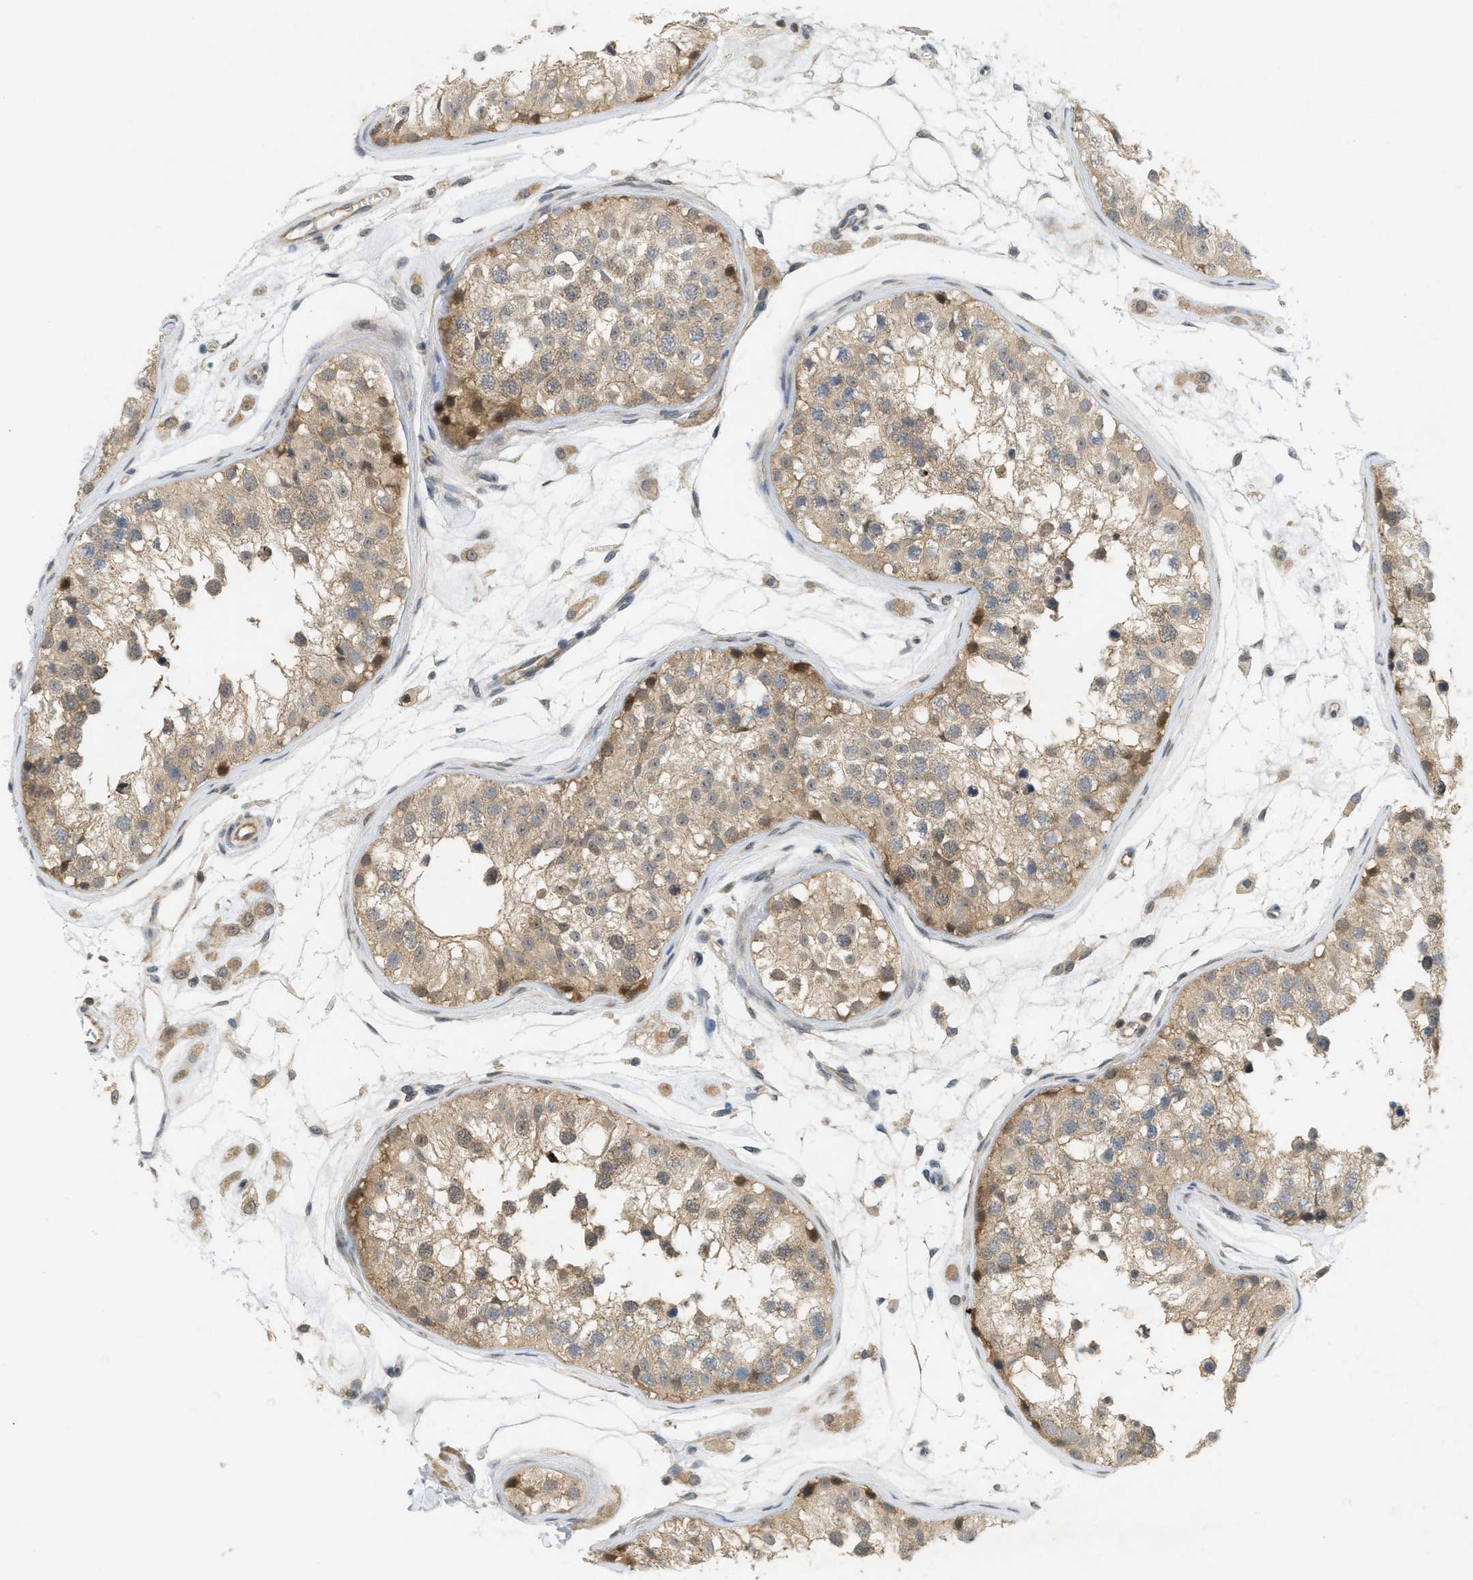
{"staining": {"intensity": "moderate", "quantity": ">75%", "location": "cytoplasmic/membranous,nuclear"}, "tissue": "testis", "cell_type": "Cells in seminiferous ducts", "image_type": "normal", "snomed": [{"axis": "morphology", "description": "Normal tissue, NOS"}, {"axis": "morphology", "description": "Adenocarcinoma, metastatic, NOS"}, {"axis": "topography", "description": "Testis"}], "caption": "Cells in seminiferous ducts reveal medium levels of moderate cytoplasmic/membranous,nuclear expression in about >75% of cells in unremarkable testis. (DAB IHC, brown staining for protein, blue staining for nuclei).", "gene": "PRKD1", "patient": {"sex": "male", "age": 26}}